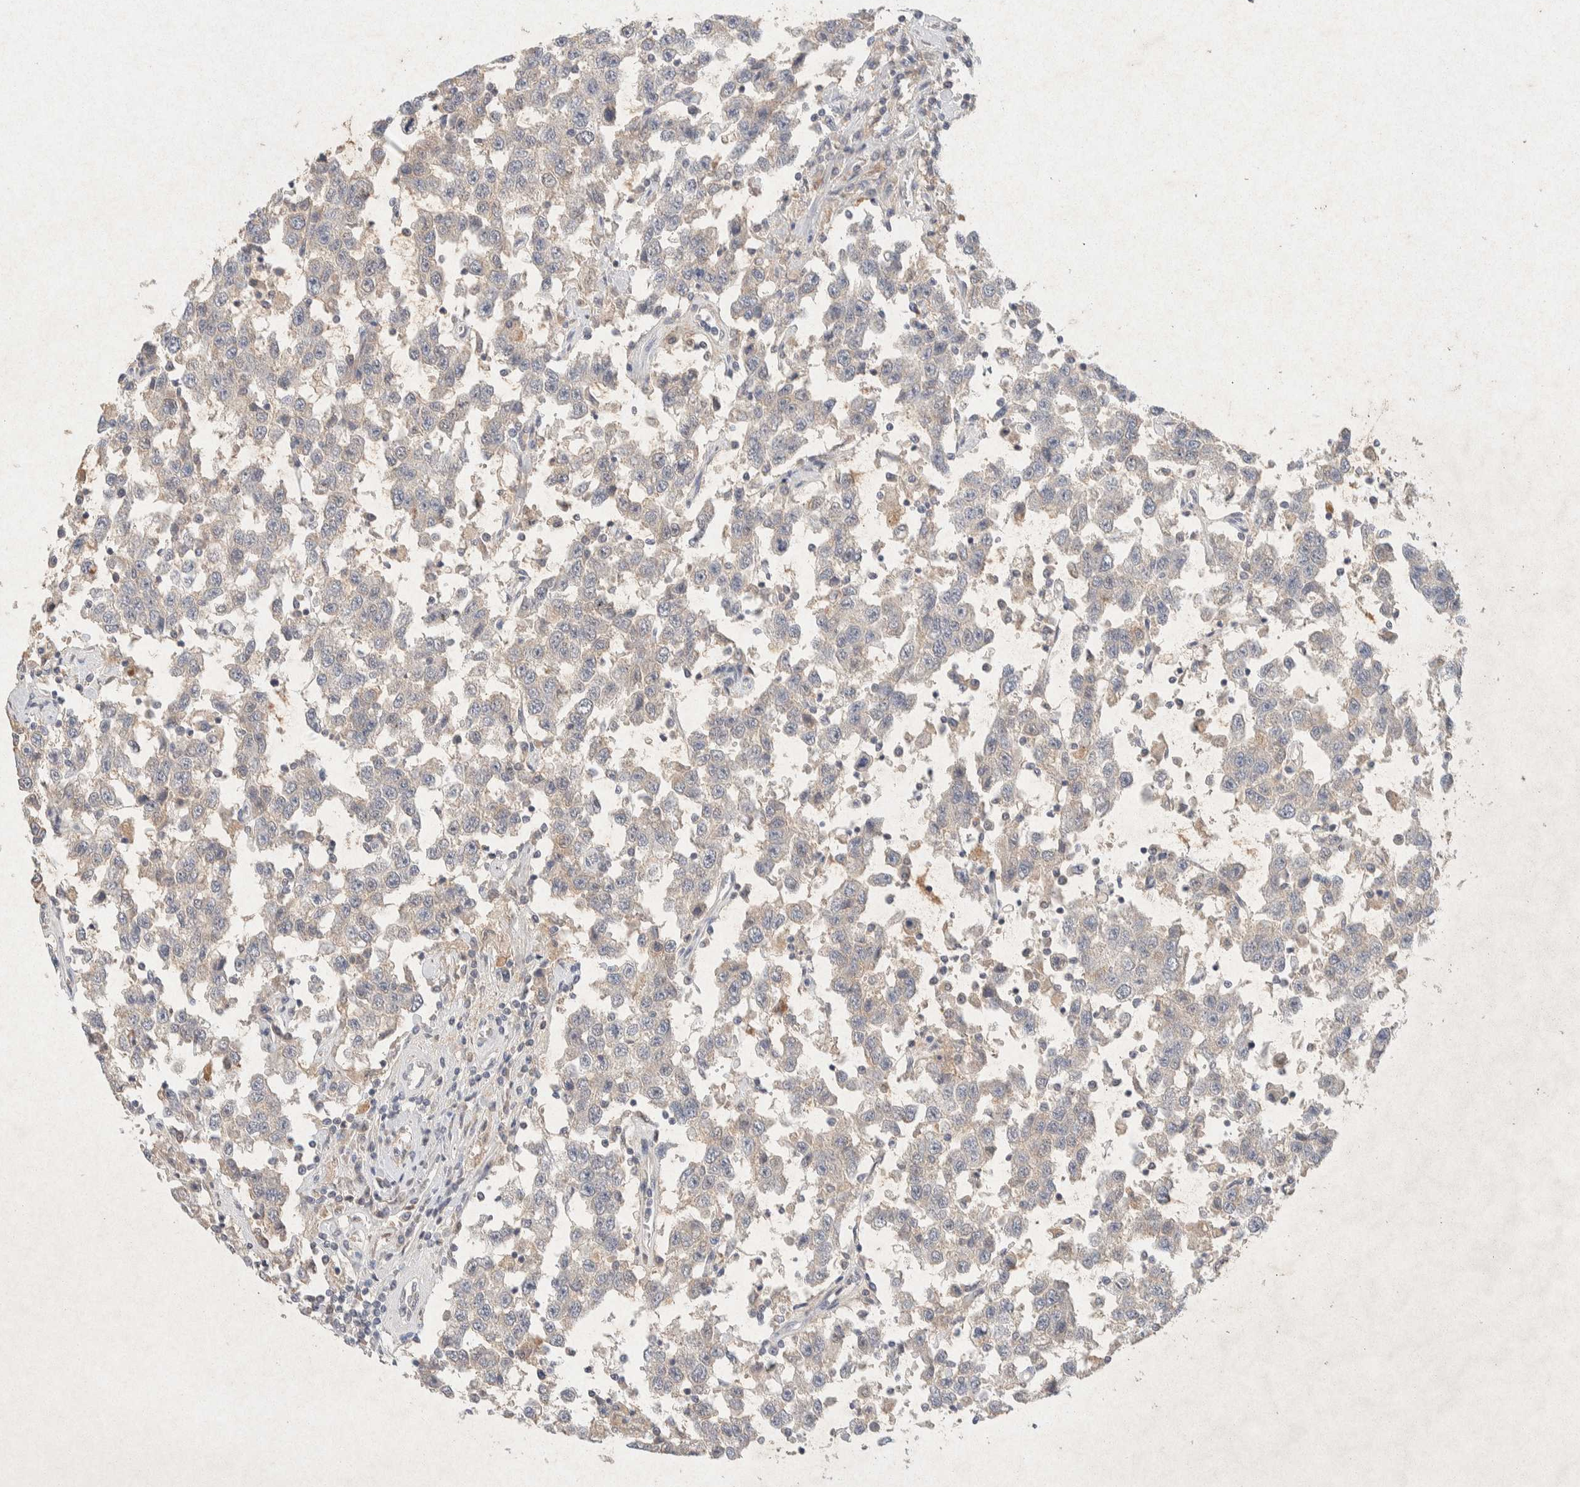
{"staining": {"intensity": "negative", "quantity": "none", "location": "none"}, "tissue": "testis cancer", "cell_type": "Tumor cells", "image_type": "cancer", "snomed": [{"axis": "morphology", "description": "Seminoma, NOS"}, {"axis": "topography", "description": "Testis"}], "caption": "The micrograph demonstrates no staining of tumor cells in testis cancer. (DAB immunohistochemistry with hematoxylin counter stain).", "gene": "GNAI1", "patient": {"sex": "male", "age": 41}}